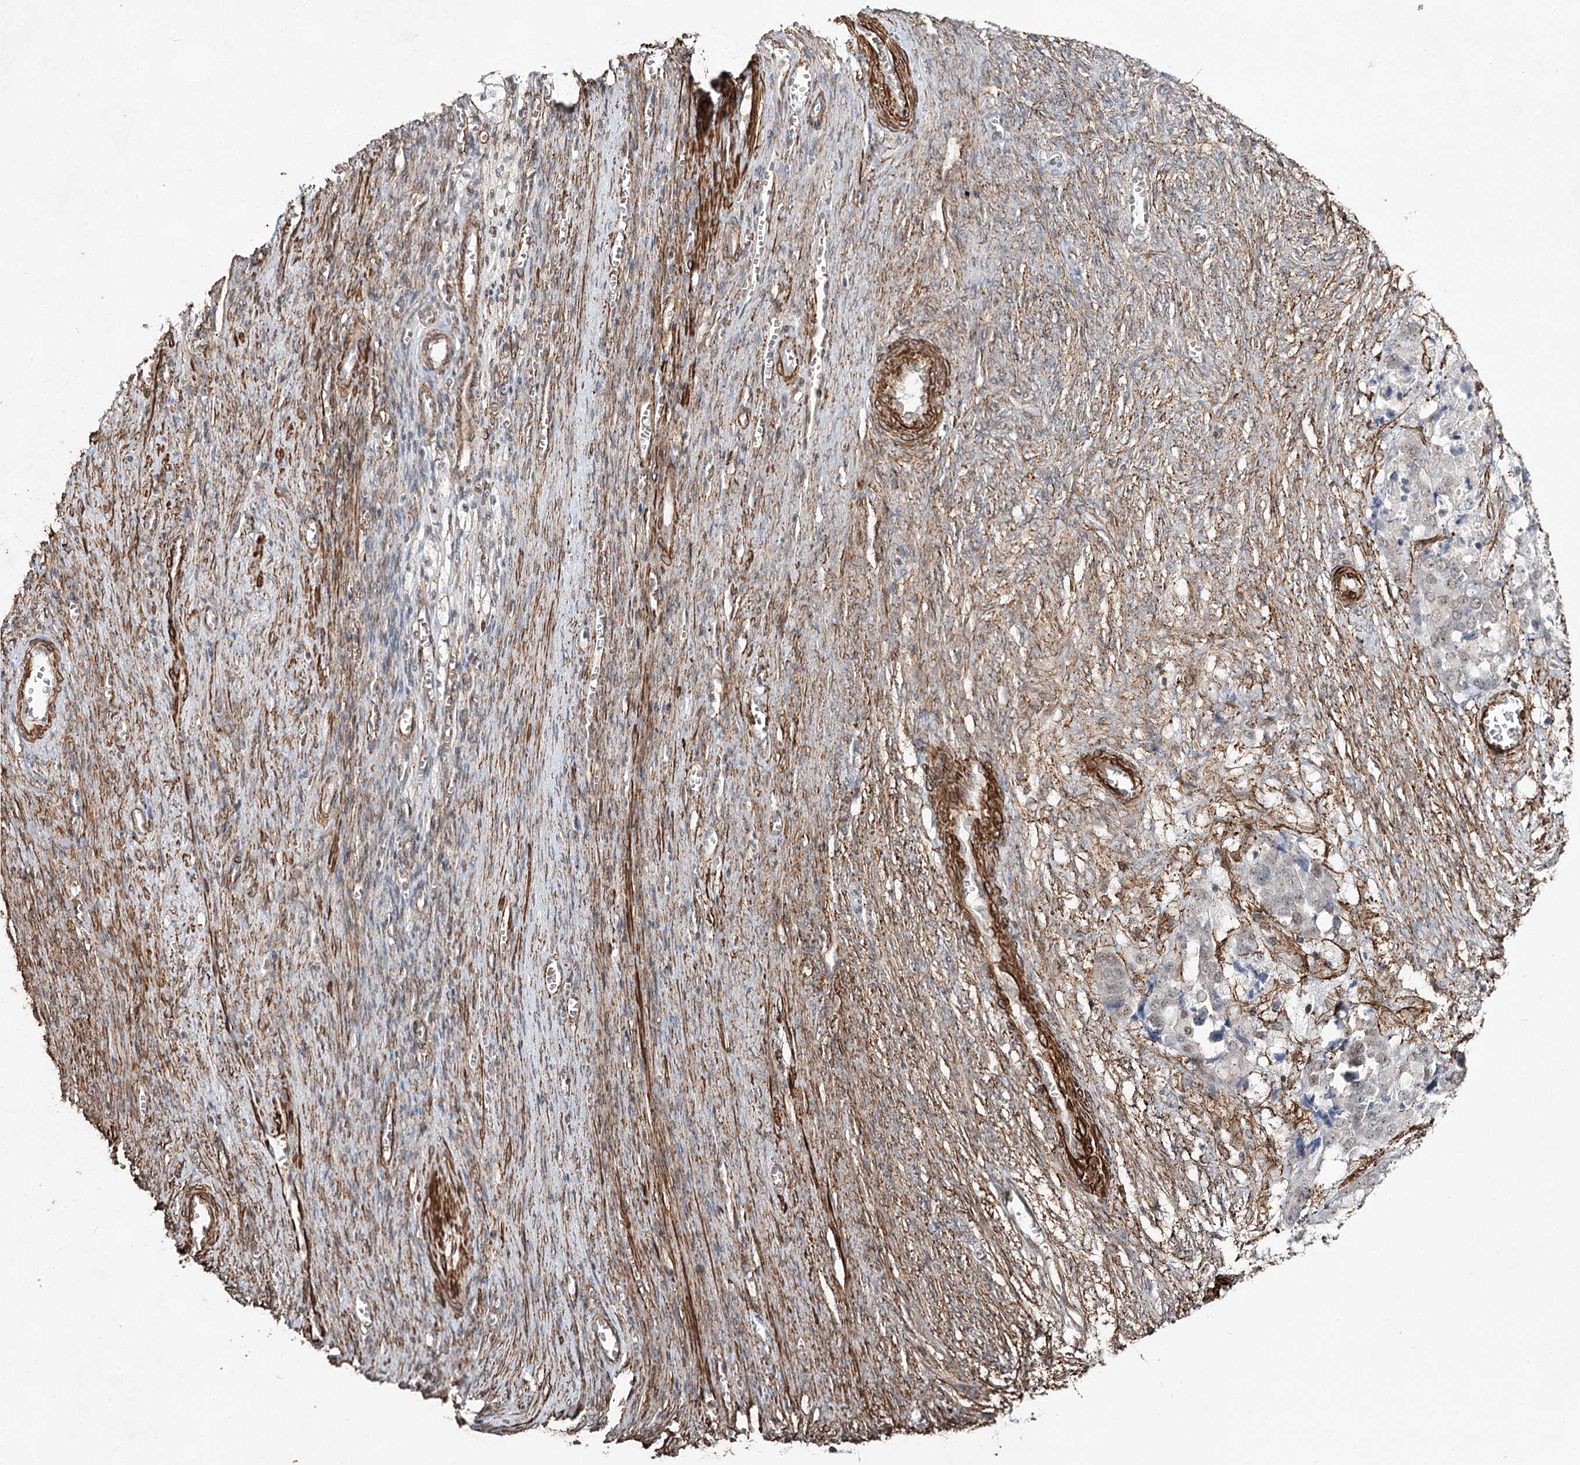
{"staining": {"intensity": "negative", "quantity": "none", "location": "none"}, "tissue": "ovarian cancer", "cell_type": "Tumor cells", "image_type": "cancer", "snomed": [{"axis": "morphology", "description": "Cystadenocarcinoma, serous, NOS"}, {"axis": "topography", "description": "Ovary"}], "caption": "Immunohistochemistry micrograph of human serous cystadenocarcinoma (ovarian) stained for a protein (brown), which shows no positivity in tumor cells. (DAB (3,3'-diaminobenzidine) IHC with hematoxylin counter stain).", "gene": "CWF19L1", "patient": {"sex": "female", "age": 44}}